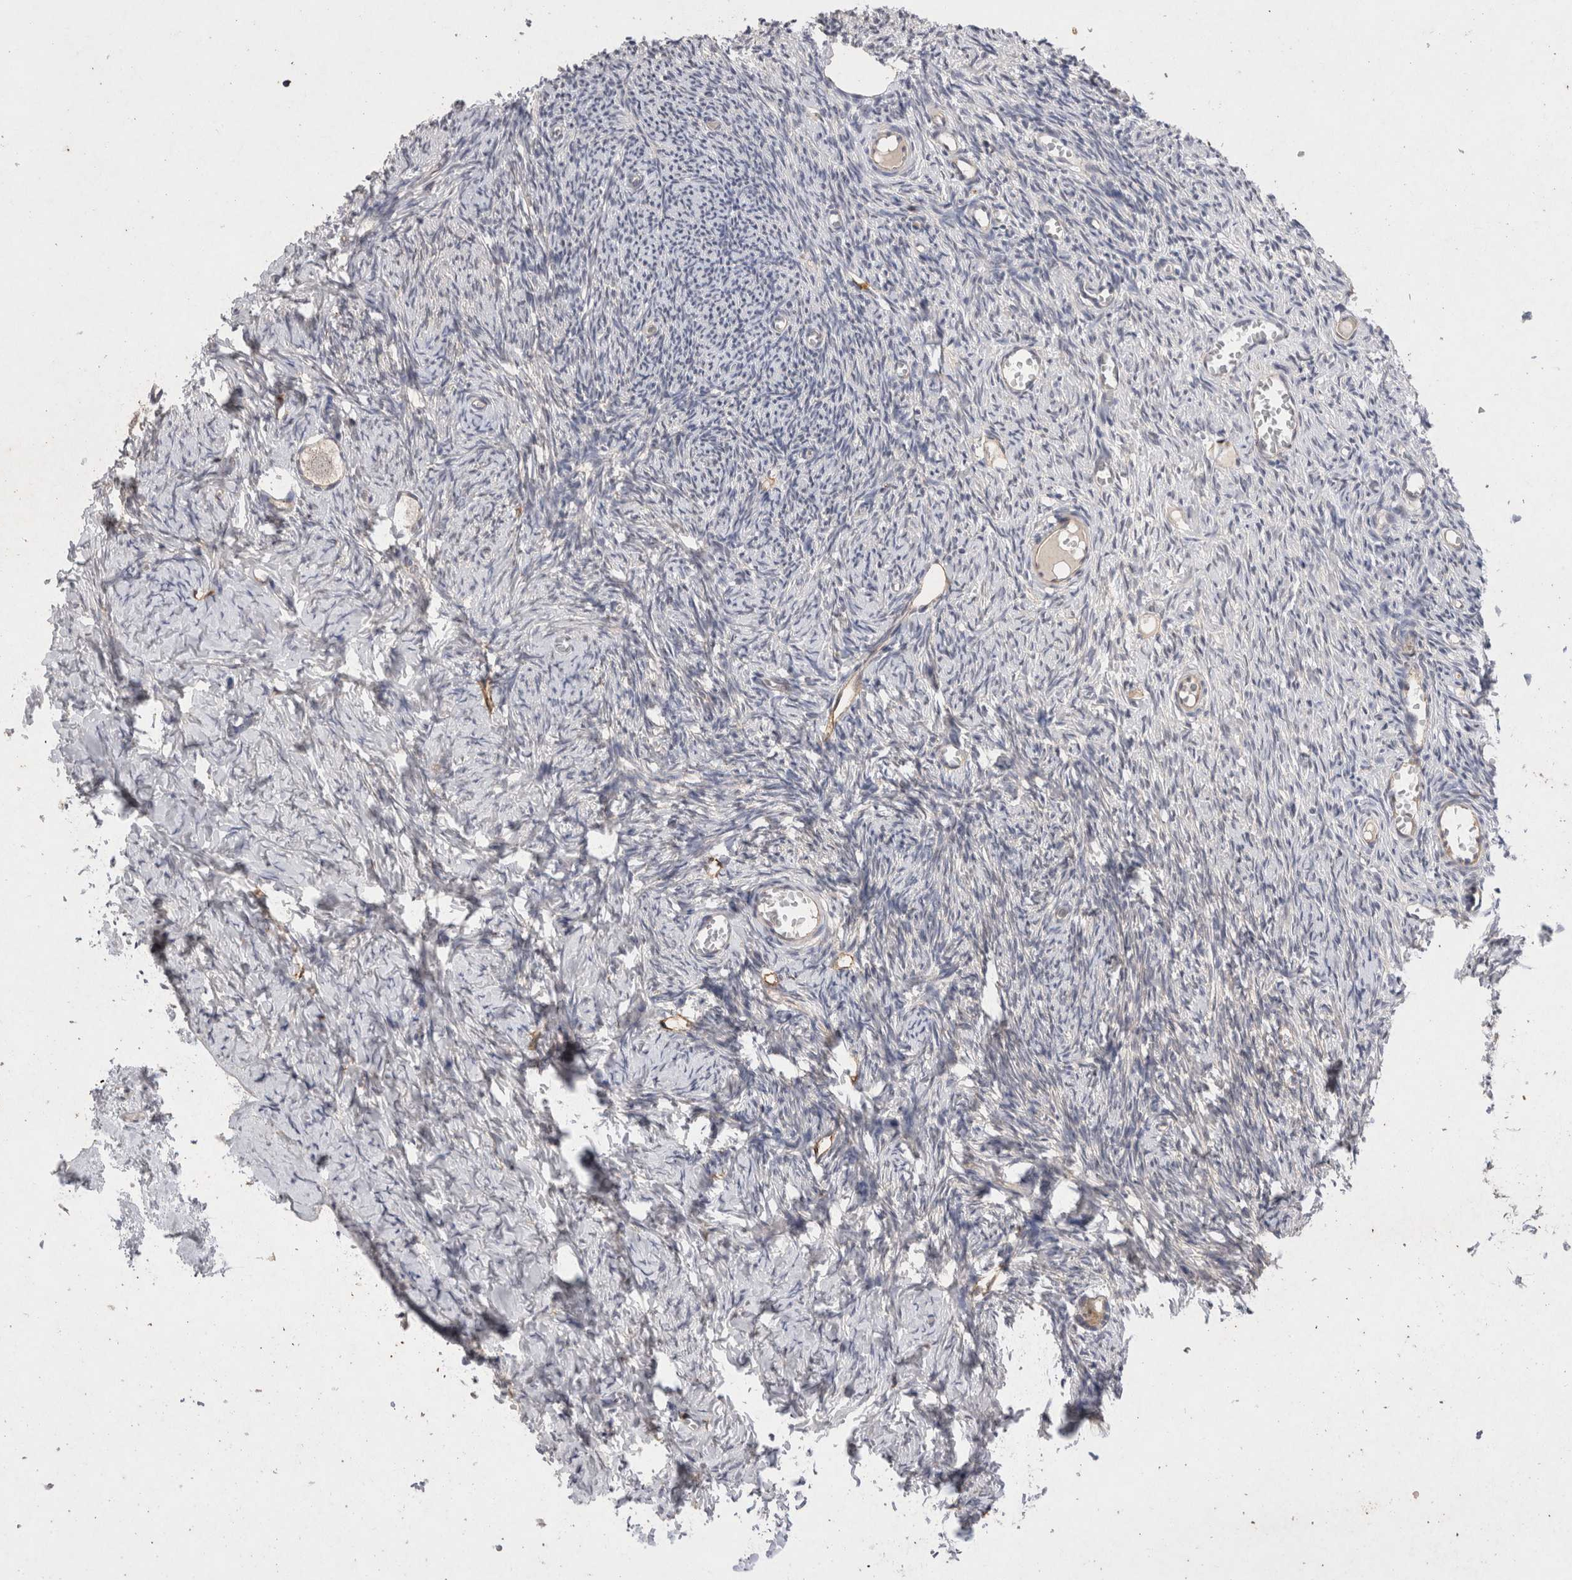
{"staining": {"intensity": "negative", "quantity": "none", "location": "none"}, "tissue": "ovary", "cell_type": "Follicle cells", "image_type": "normal", "snomed": [{"axis": "morphology", "description": "Normal tissue, NOS"}, {"axis": "topography", "description": "Ovary"}], "caption": "DAB immunohistochemical staining of unremarkable human ovary shows no significant positivity in follicle cells. (Stains: DAB (3,3'-diaminobenzidine) immunohistochemistry (IHC) with hematoxylin counter stain, Microscopy: brightfield microscopy at high magnification).", "gene": "RASSF3", "patient": {"sex": "female", "age": 27}}